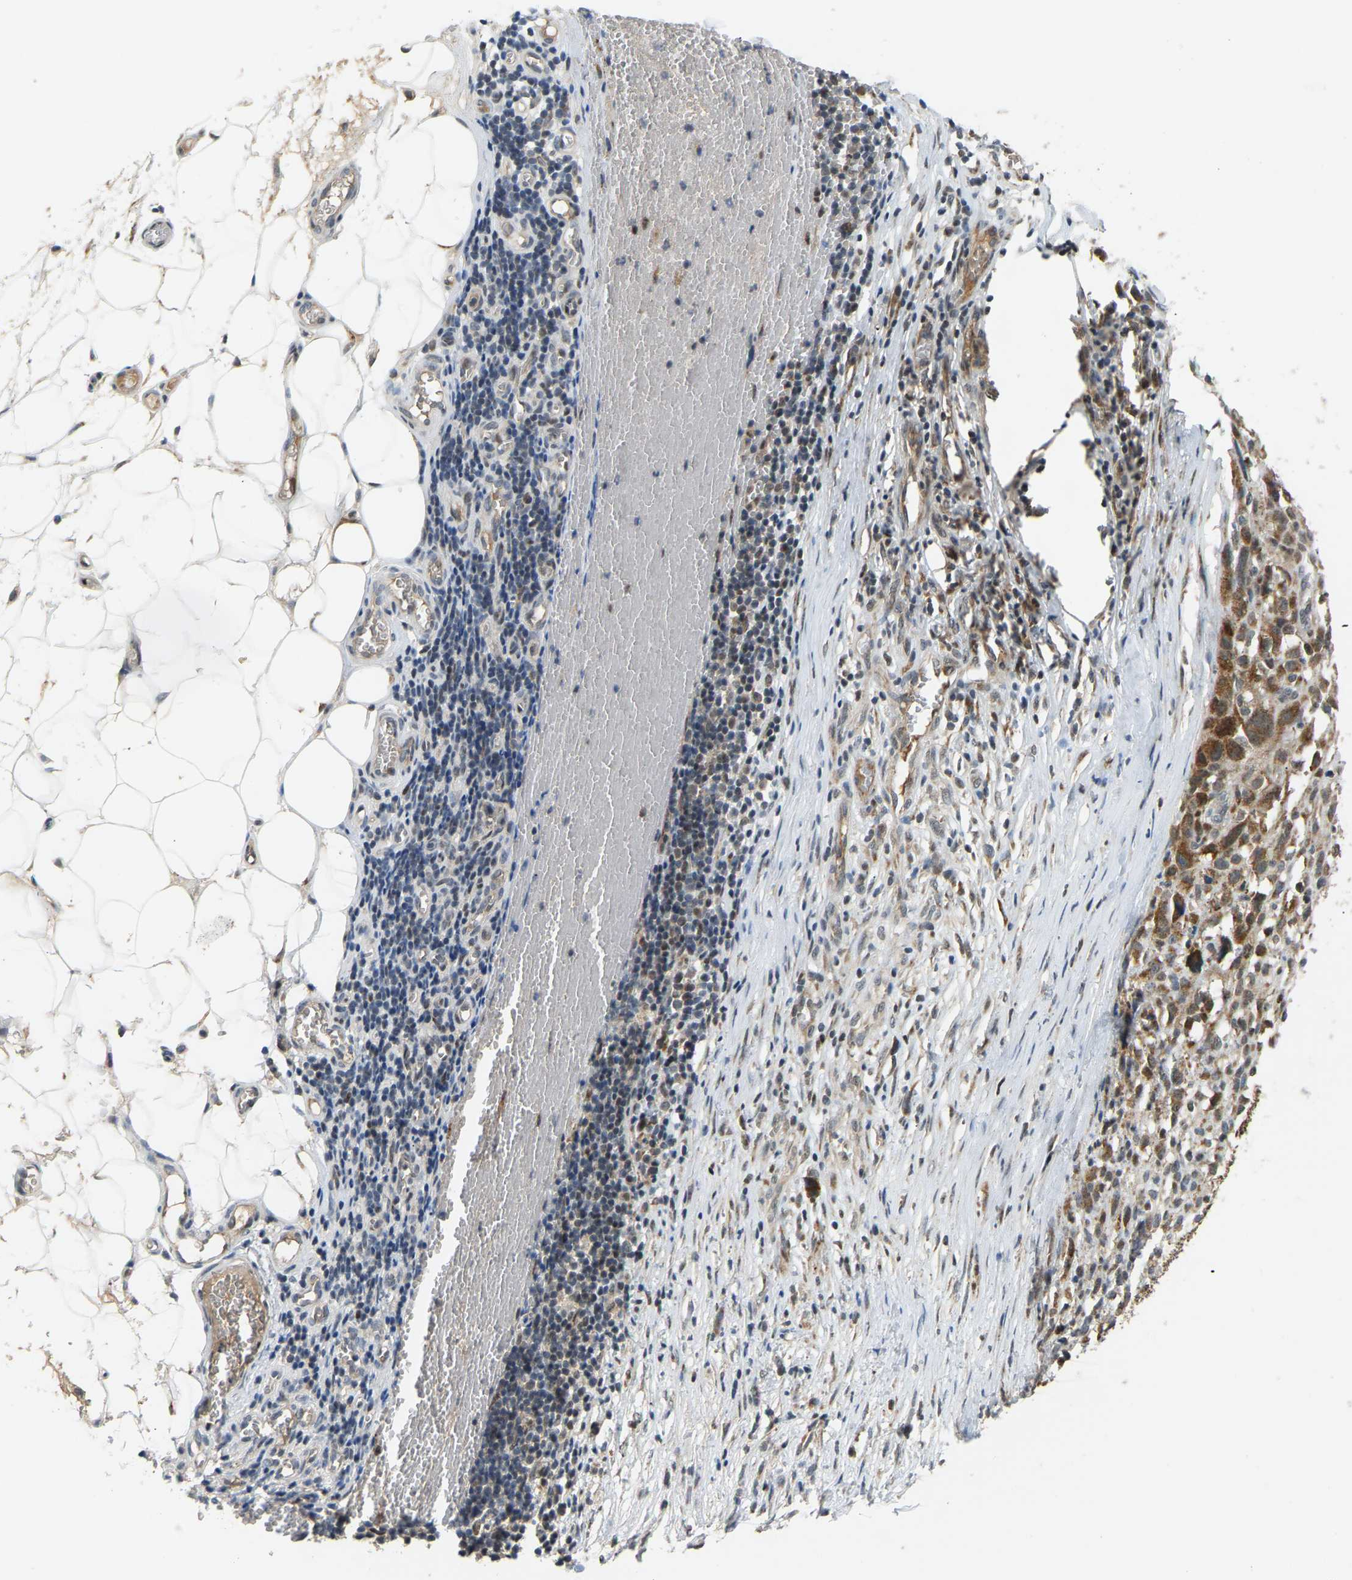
{"staining": {"intensity": "moderate", "quantity": "25%-75%", "location": "cytoplasmic/membranous"}, "tissue": "melanoma", "cell_type": "Tumor cells", "image_type": "cancer", "snomed": [{"axis": "morphology", "description": "Malignant melanoma, NOS"}, {"axis": "topography", "description": "Skin"}], "caption": "Immunohistochemical staining of human melanoma shows medium levels of moderate cytoplasmic/membranous protein staining in approximately 25%-75% of tumor cells. The staining was performed using DAB (3,3'-diaminobenzidine), with brown indicating positive protein expression. Nuclei are stained blue with hematoxylin.", "gene": "PTCD1", "patient": {"sex": "female", "age": 55}}